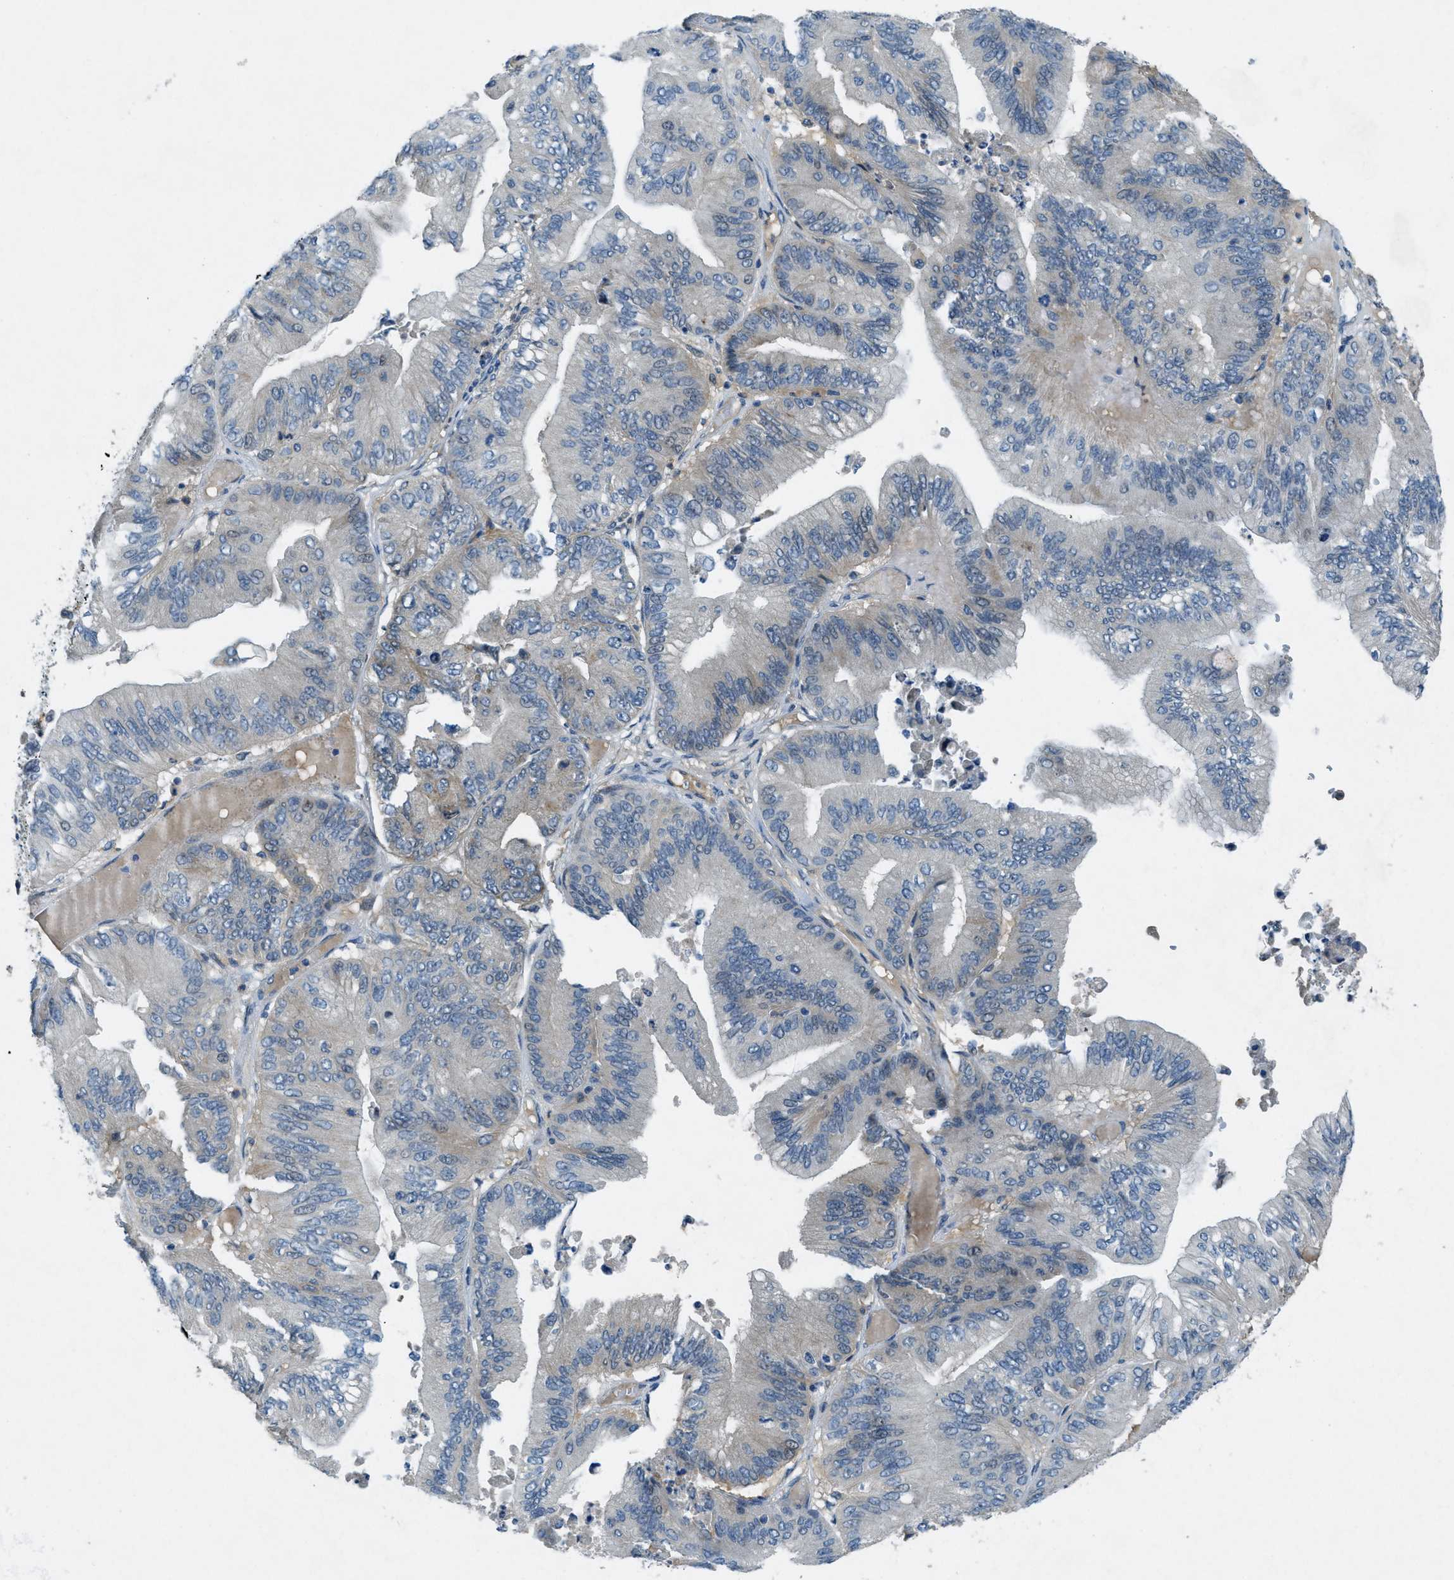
{"staining": {"intensity": "weak", "quantity": "<25%", "location": "cytoplasmic/membranous"}, "tissue": "ovarian cancer", "cell_type": "Tumor cells", "image_type": "cancer", "snomed": [{"axis": "morphology", "description": "Cystadenocarcinoma, mucinous, NOS"}, {"axis": "topography", "description": "Ovary"}], "caption": "There is no significant positivity in tumor cells of mucinous cystadenocarcinoma (ovarian). (Brightfield microscopy of DAB (3,3'-diaminobenzidine) immunohistochemistry (IHC) at high magnification).", "gene": "SNX14", "patient": {"sex": "female", "age": 61}}